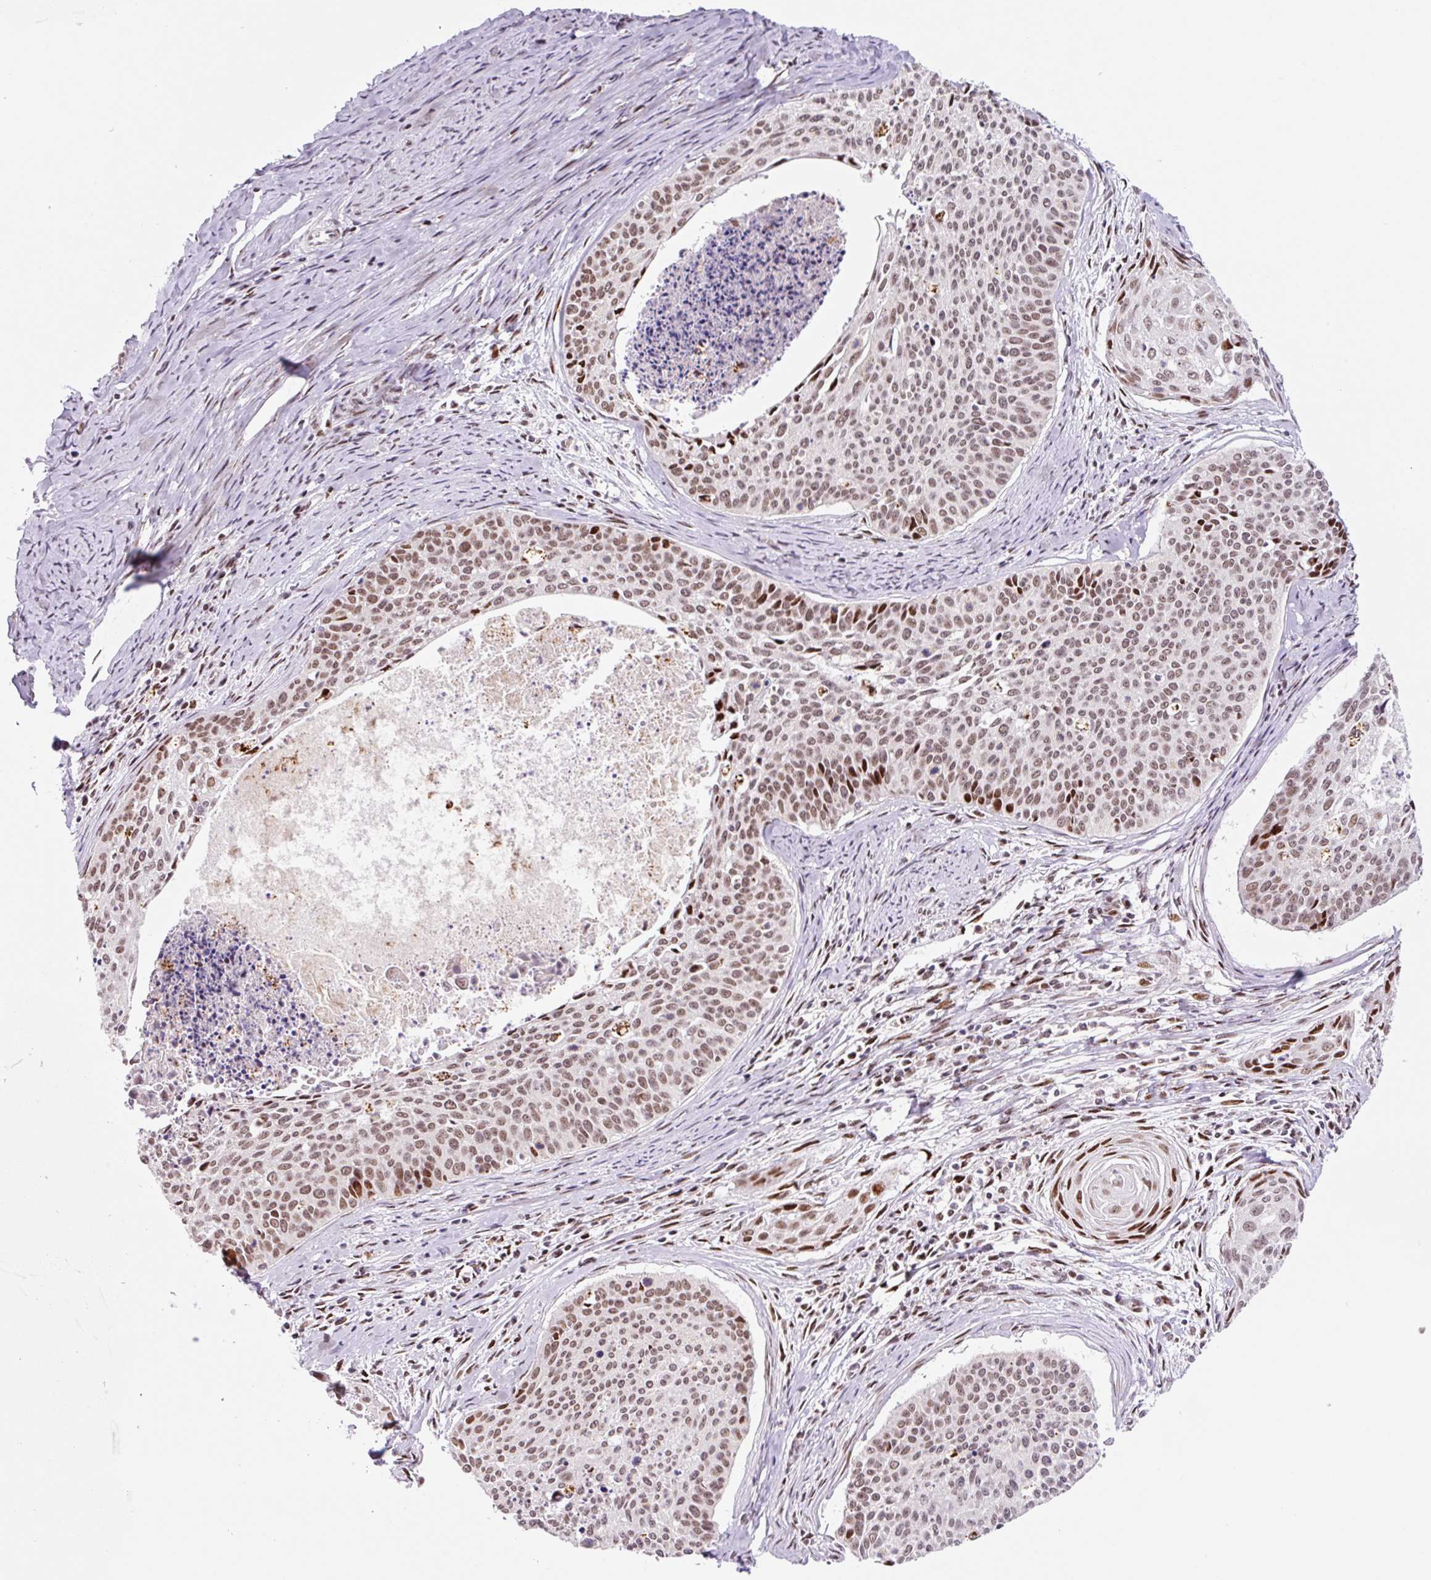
{"staining": {"intensity": "moderate", "quantity": ">75%", "location": "nuclear"}, "tissue": "cervical cancer", "cell_type": "Tumor cells", "image_type": "cancer", "snomed": [{"axis": "morphology", "description": "Squamous cell carcinoma, NOS"}, {"axis": "topography", "description": "Cervix"}], "caption": "This is an image of IHC staining of cervical cancer (squamous cell carcinoma), which shows moderate expression in the nuclear of tumor cells.", "gene": "CCNL2", "patient": {"sex": "female", "age": 55}}